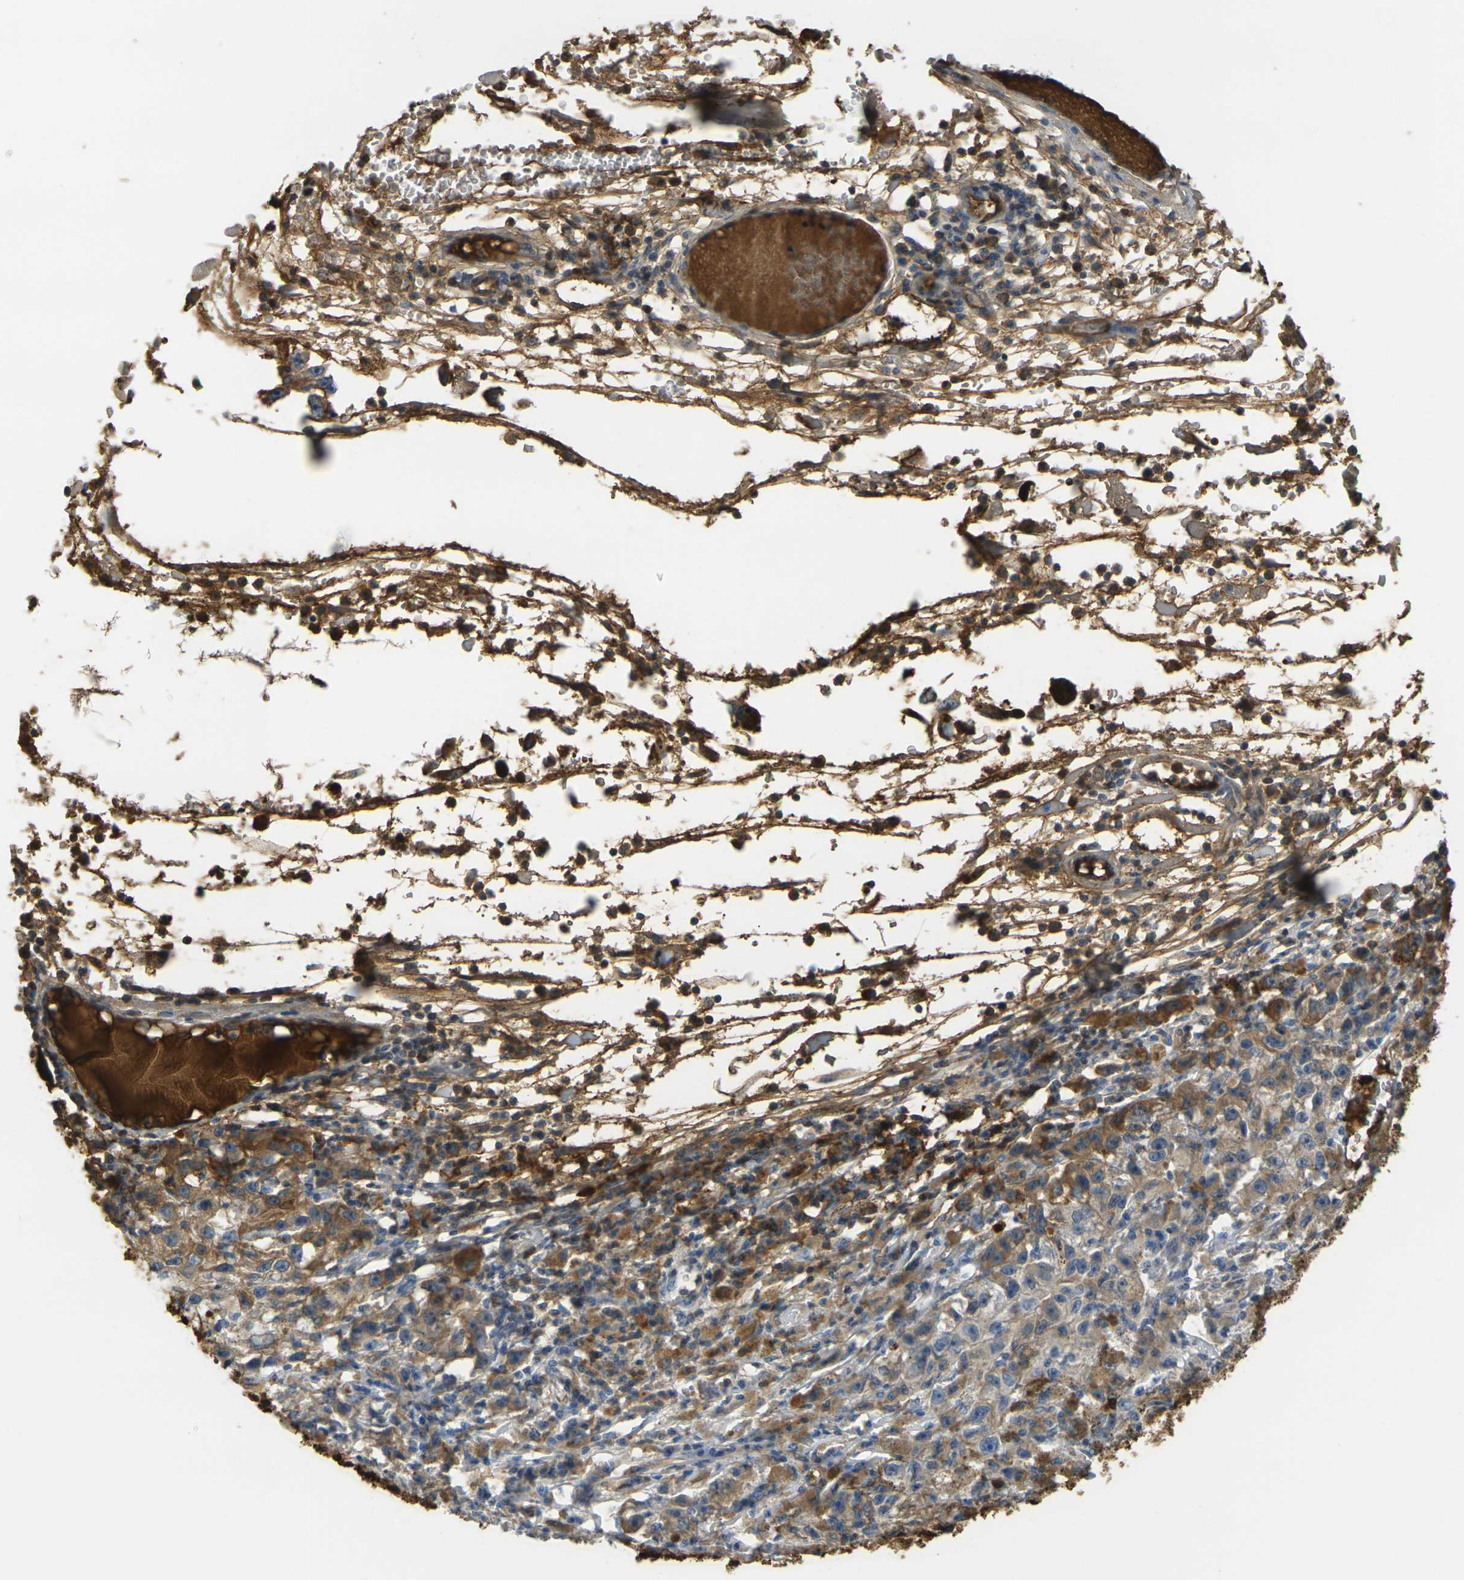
{"staining": {"intensity": "weak", "quantity": "<25%", "location": "cytoplasmic/membranous"}, "tissue": "melanoma", "cell_type": "Tumor cells", "image_type": "cancer", "snomed": [{"axis": "morphology", "description": "Malignant melanoma in situ"}, {"axis": "morphology", "description": "Malignant melanoma, NOS"}, {"axis": "topography", "description": "Skin"}], "caption": "DAB (3,3'-diaminobenzidine) immunohistochemical staining of human melanoma shows no significant positivity in tumor cells. (Immunohistochemistry (ihc), brightfield microscopy, high magnification).", "gene": "PLCD1", "patient": {"sex": "female", "age": 88}}